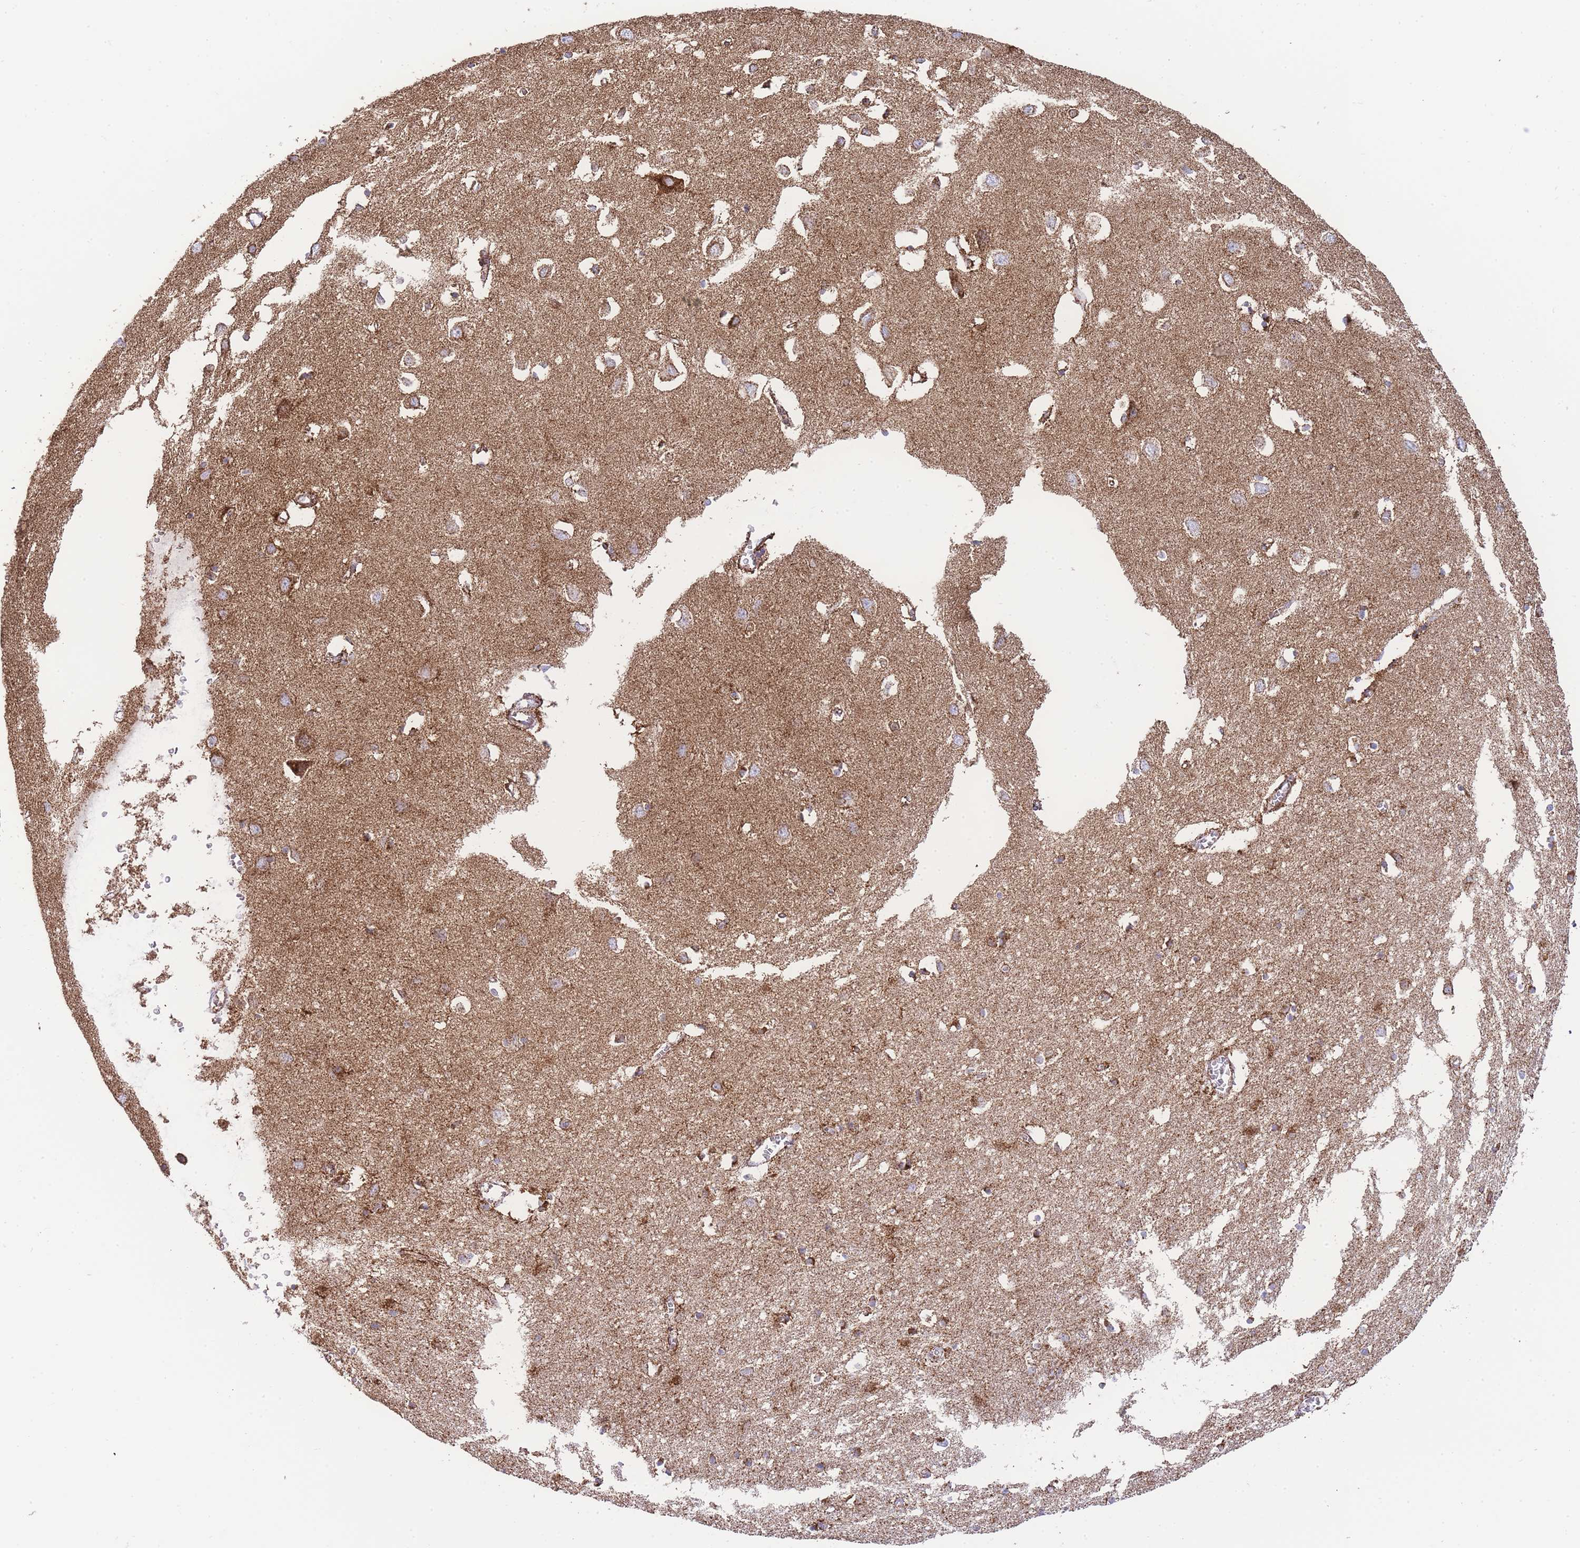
{"staining": {"intensity": "moderate", "quantity": ">75%", "location": "cytoplasmic/membranous"}, "tissue": "cerebral cortex", "cell_type": "Endothelial cells", "image_type": "normal", "snomed": [{"axis": "morphology", "description": "Normal tissue, NOS"}, {"axis": "topography", "description": "Cerebral cortex"}], "caption": "Protein expression analysis of benign human cerebral cortex reveals moderate cytoplasmic/membranous expression in approximately >75% of endothelial cells.", "gene": "GSTM1", "patient": {"sex": "female", "age": 64}}